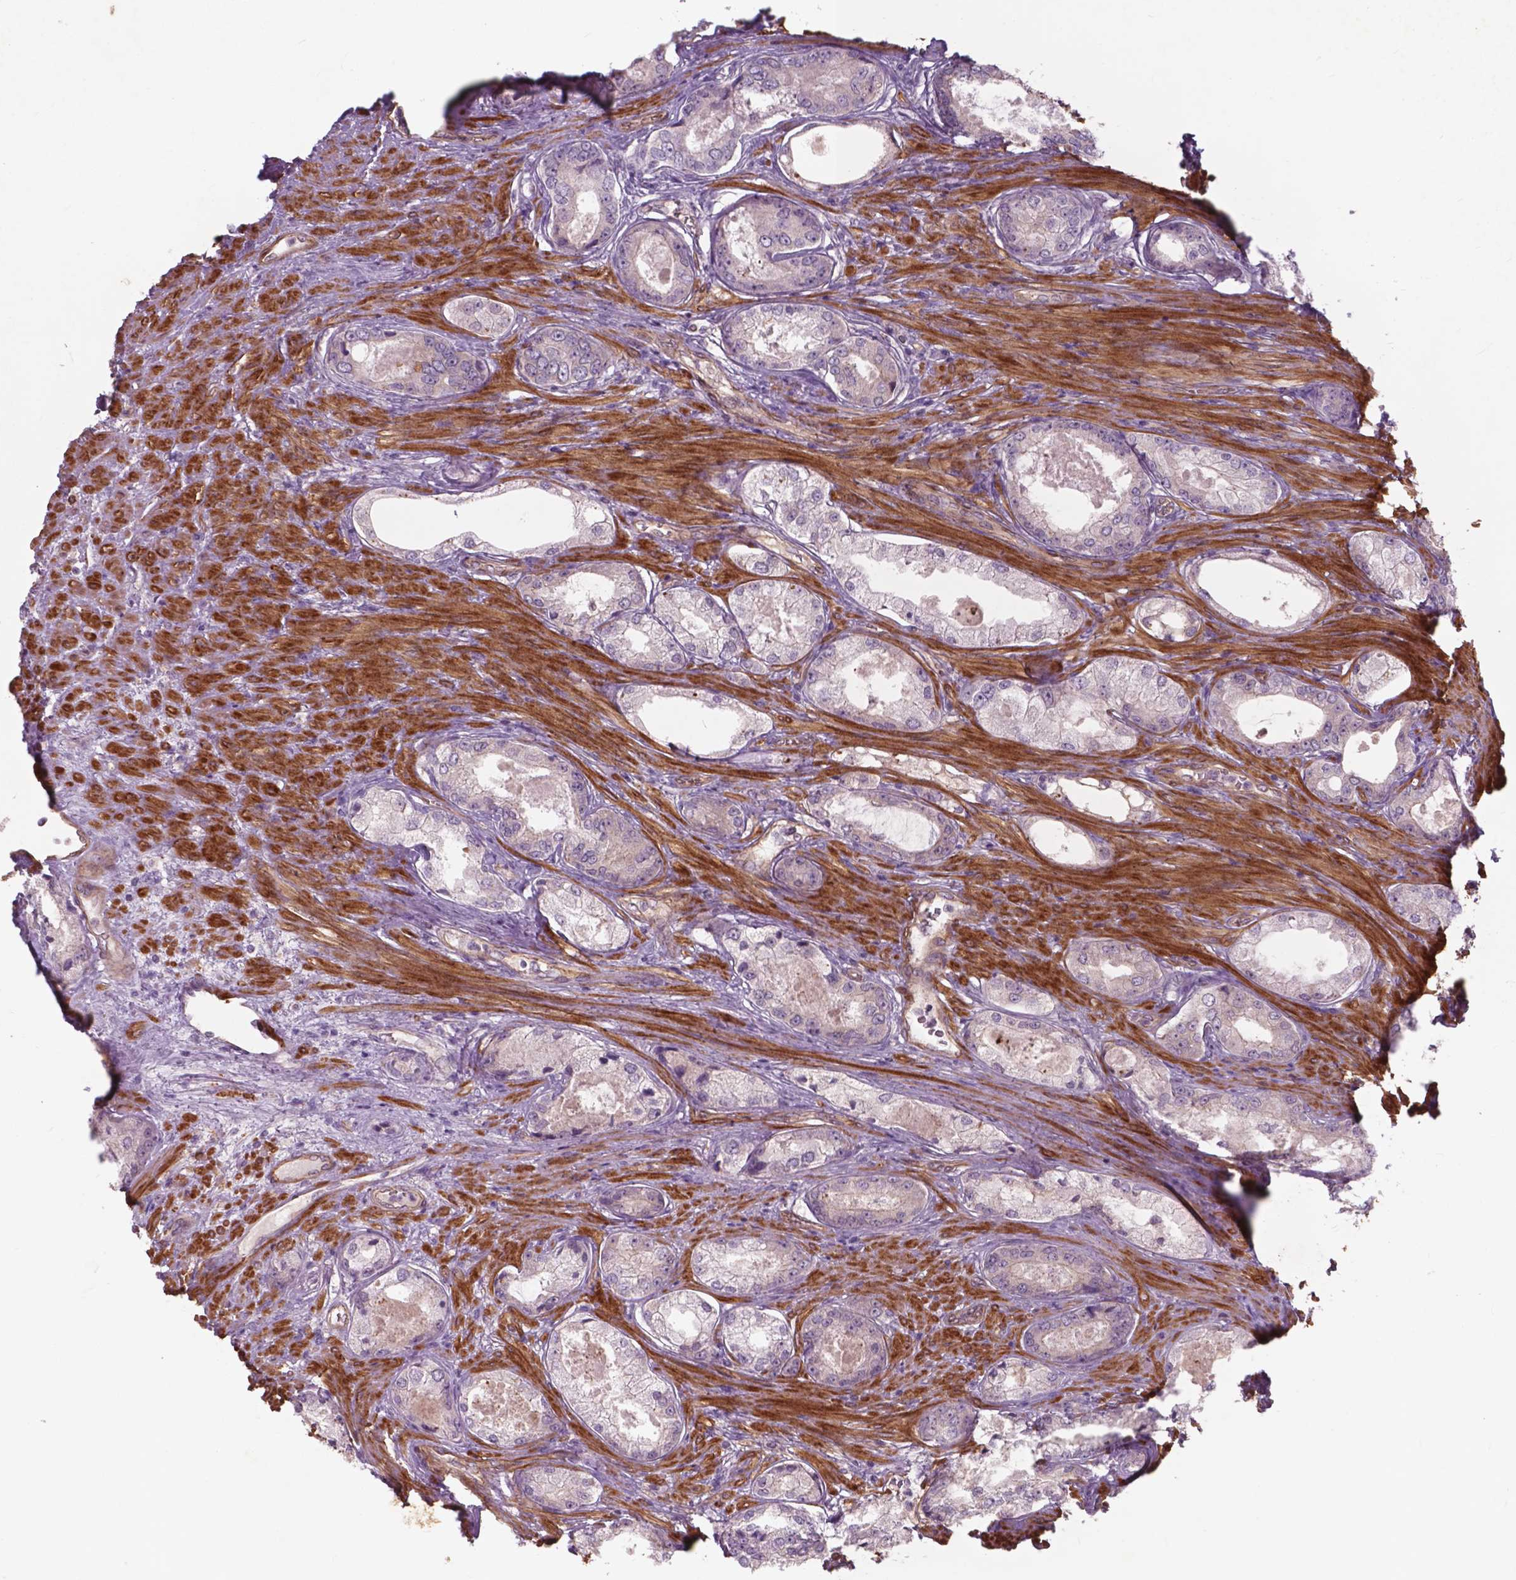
{"staining": {"intensity": "negative", "quantity": "none", "location": "none"}, "tissue": "prostate cancer", "cell_type": "Tumor cells", "image_type": "cancer", "snomed": [{"axis": "morphology", "description": "Adenocarcinoma, Low grade"}, {"axis": "topography", "description": "Prostate"}], "caption": "Human prostate cancer stained for a protein using immunohistochemistry displays no expression in tumor cells.", "gene": "RFPL4B", "patient": {"sex": "male", "age": 68}}